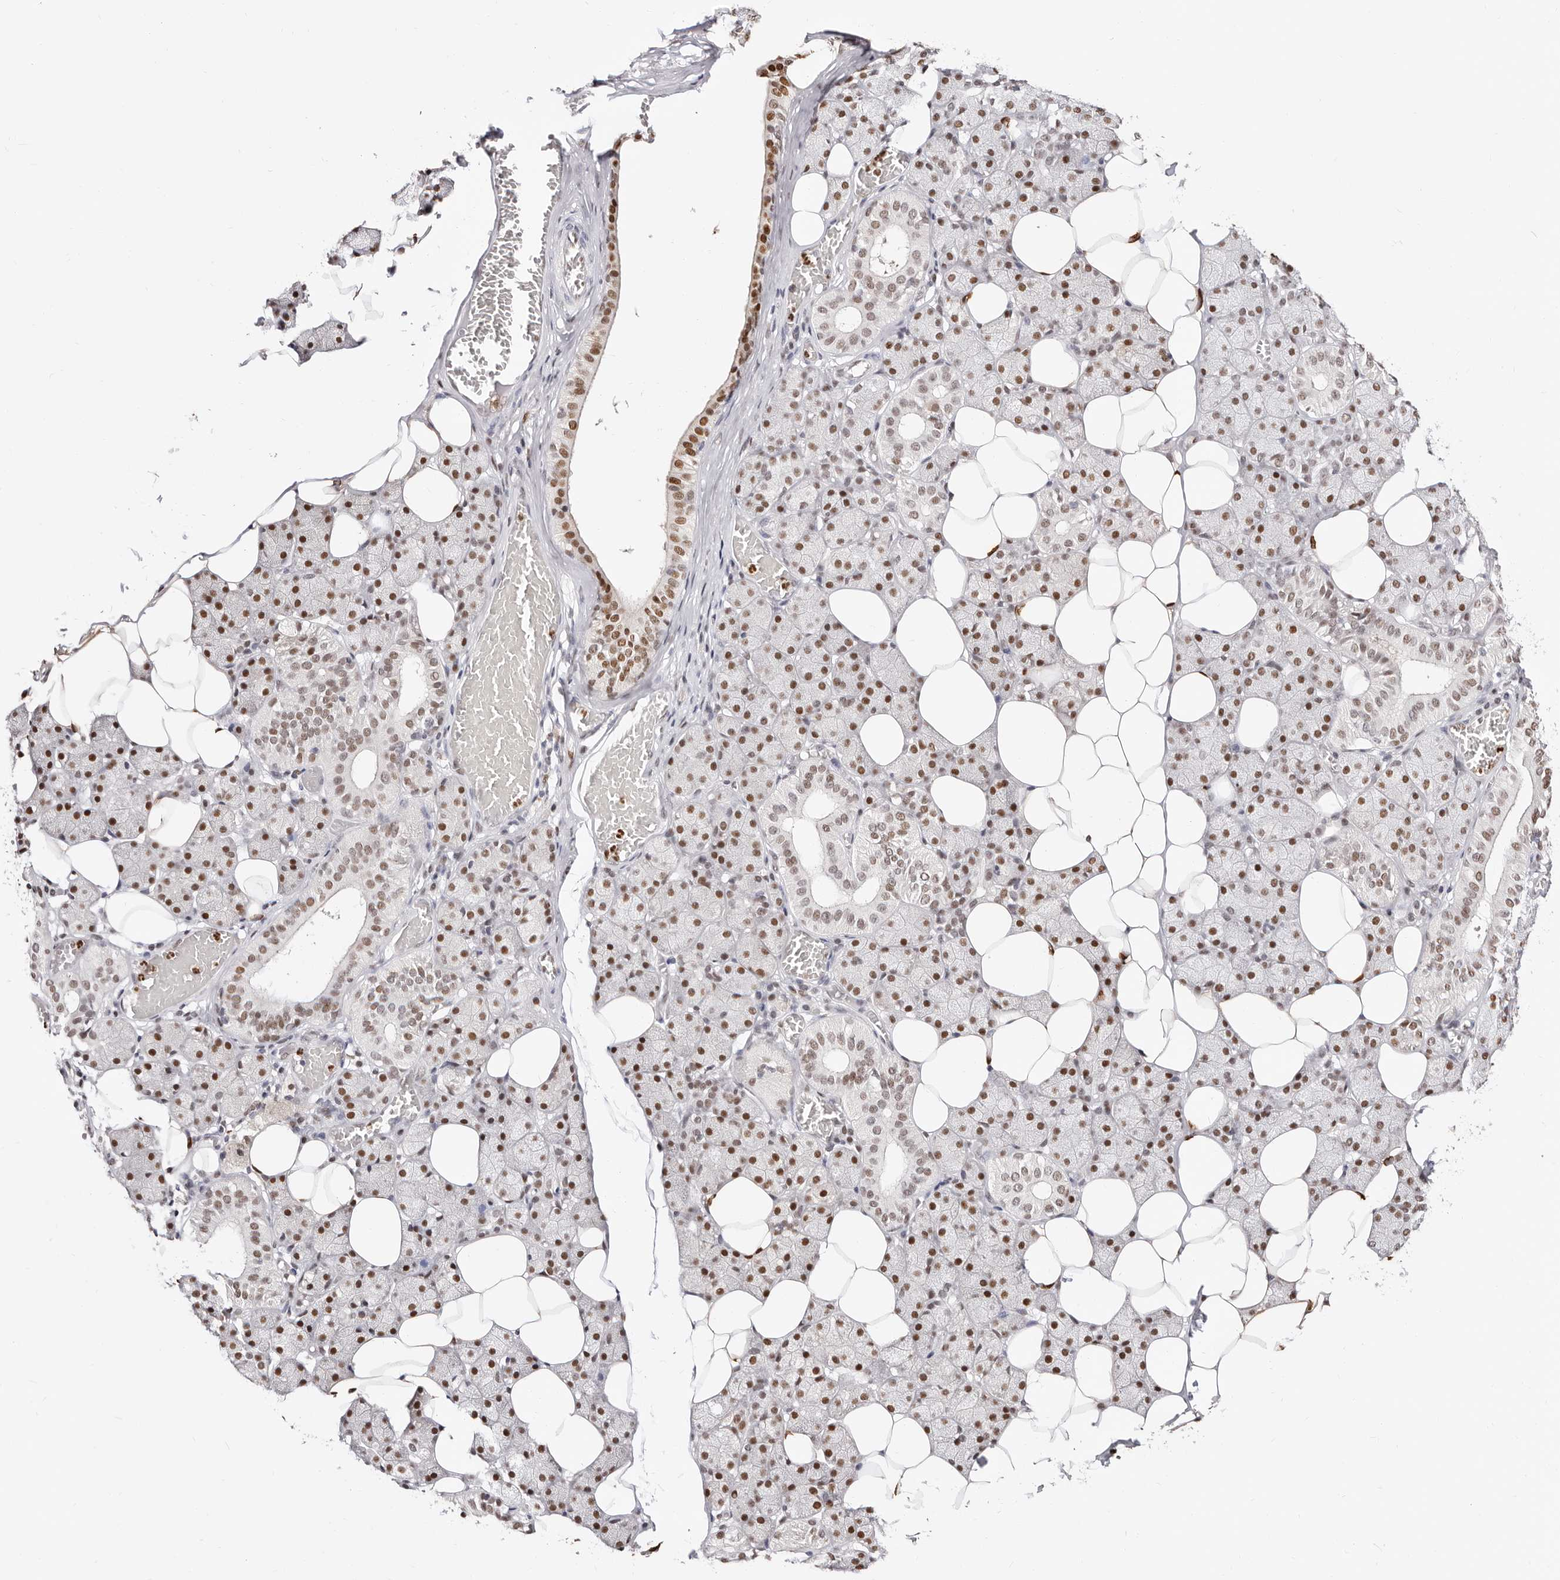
{"staining": {"intensity": "strong", "quantity": "25%-75%", "location": "nuclear"}, "tissue": "salivary gland", "cell_type": "Glandular cells", "image_type": "normal", "snomed": [{"axis": "morphology", "description": "Normal tissue, NOS"}, {"axis": "topography", "description": "Salivary gland"}], "caption": "DAB (3,3'-diaminobenzidine) immunohistochemical staining of benign human salivary gland shows strong nuclear protein positivity in about 25%-75% of glandular cells. (DAB (3,3'-diaminobenzidine) IHC, brown staining for protein, blue staining for nuclei).", "gene": "TKT", "patient": {"sex": "female", "age": 33}}